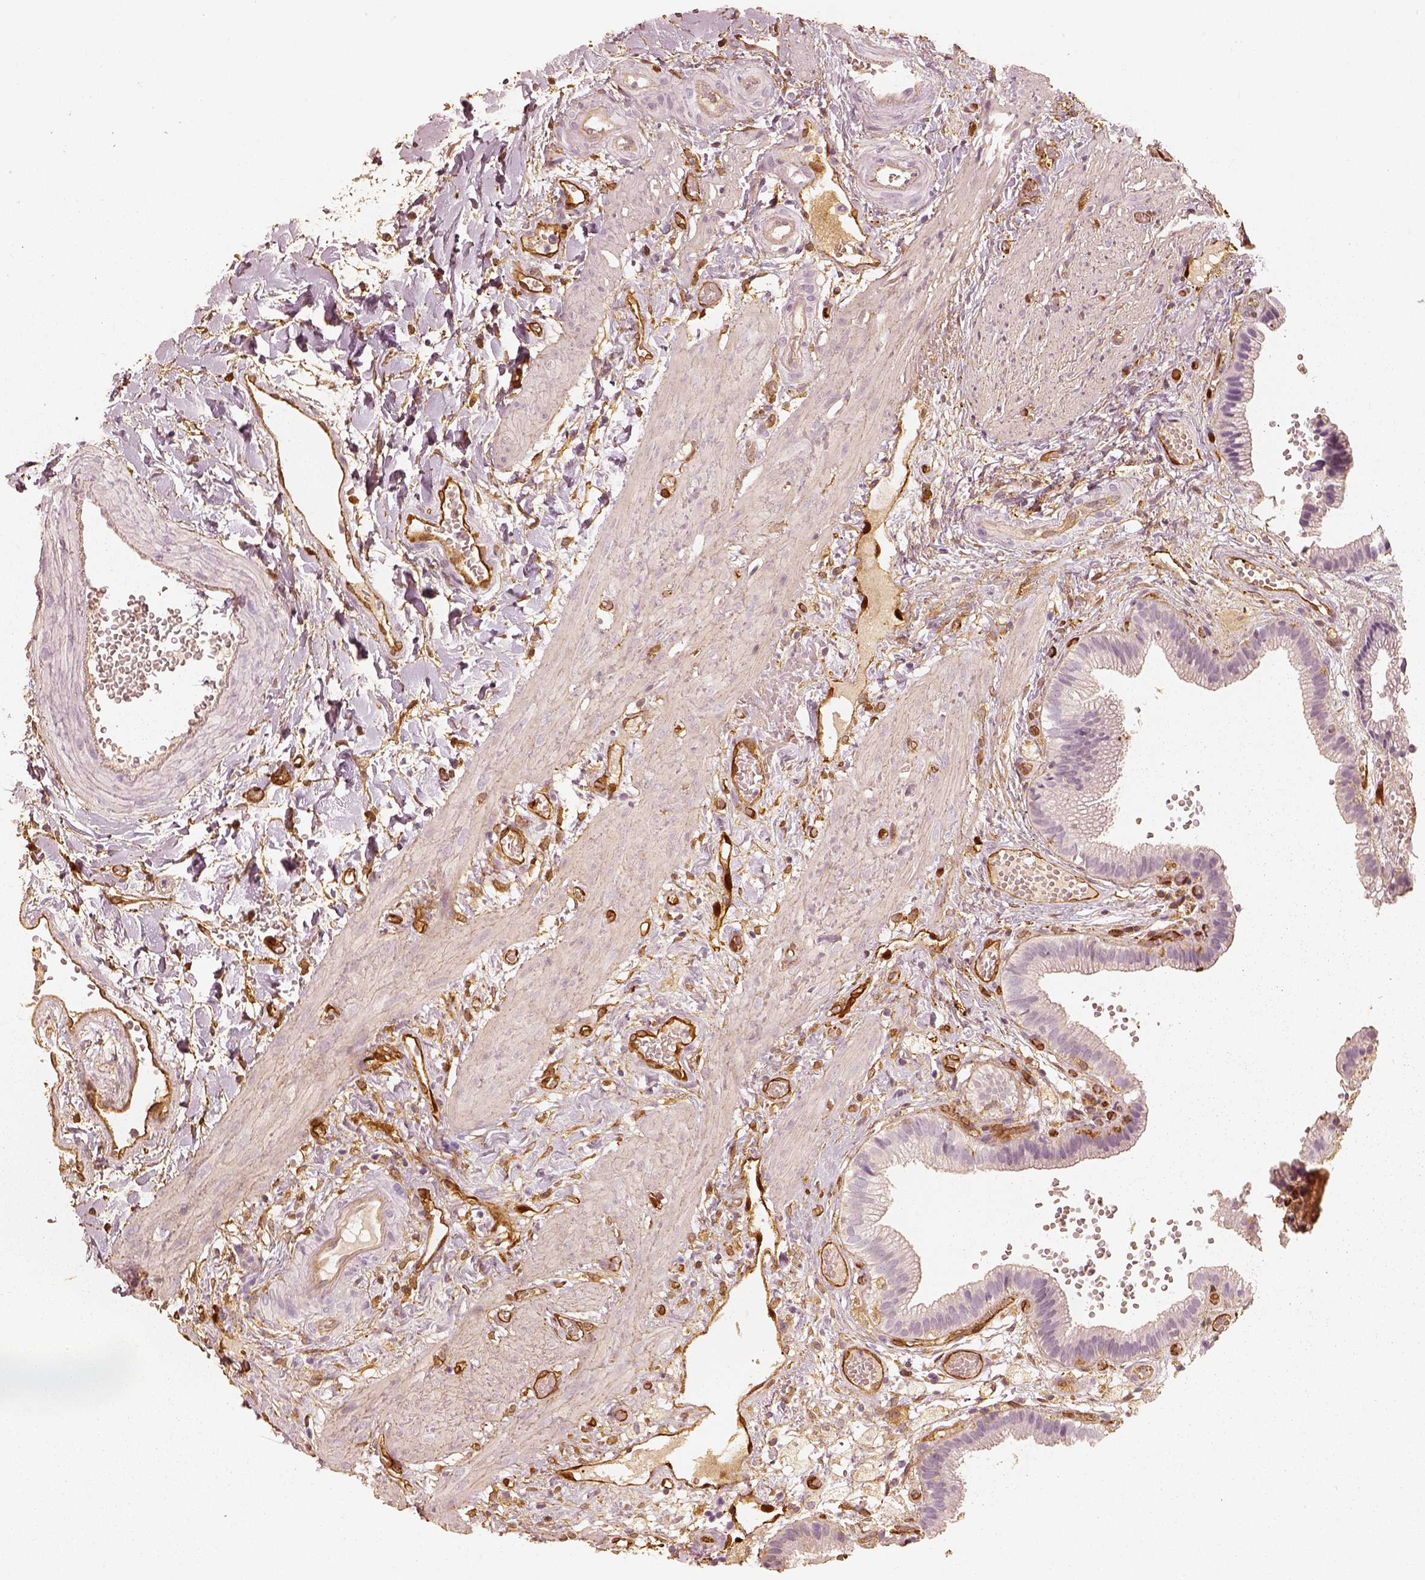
{"staining": {"intensity": "negative", "quantity": "none", "location": "none"}, "tissue": "gallbladder", "cell_type": "Glandular cells", "image_type": "normal", "snomed": [{"axis": "morphology", "description": "Normal tissue, NOS"}, {"axis": "topography", "description": "Gallbladder"}], "caption": "Immunohistochemical staining of benign gallbladder exhibits no significant staining in glandular cells.", "gene": "FSCN1", "patient": {"sex": "female", "age": 24}}